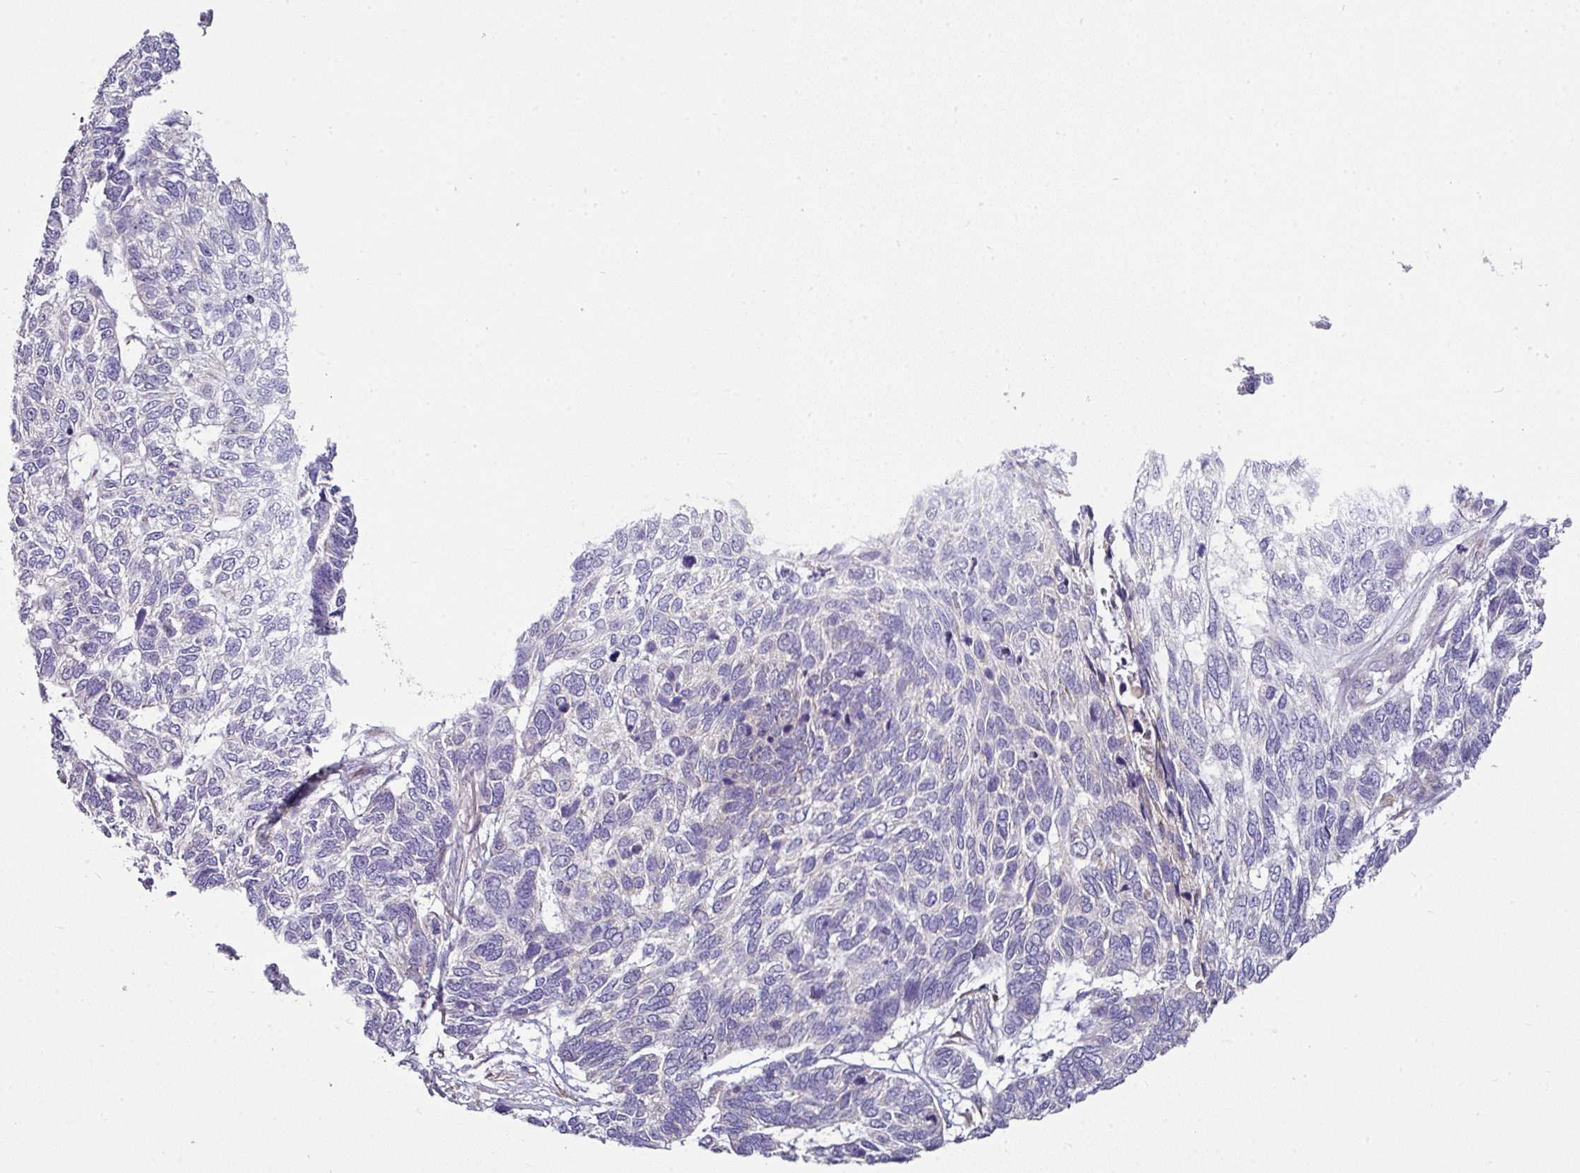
{"staining": {"intensity": "negative", "quantity": "none", "location": "none"}, "tissue": "skin cancer", "cell_type": "Tumor cells", "image_type": "cancer", "snomed": [{"axis": "morphology", "description": "Basal cell carcinoma"}, {"axis": "topography", "description": "Skin"}], "caption": "Tumor cells show no significant protein expression in basal cell carcinoma (skin).", "gene": "GAN", "patient": {"sex": "female", "age": 65}}